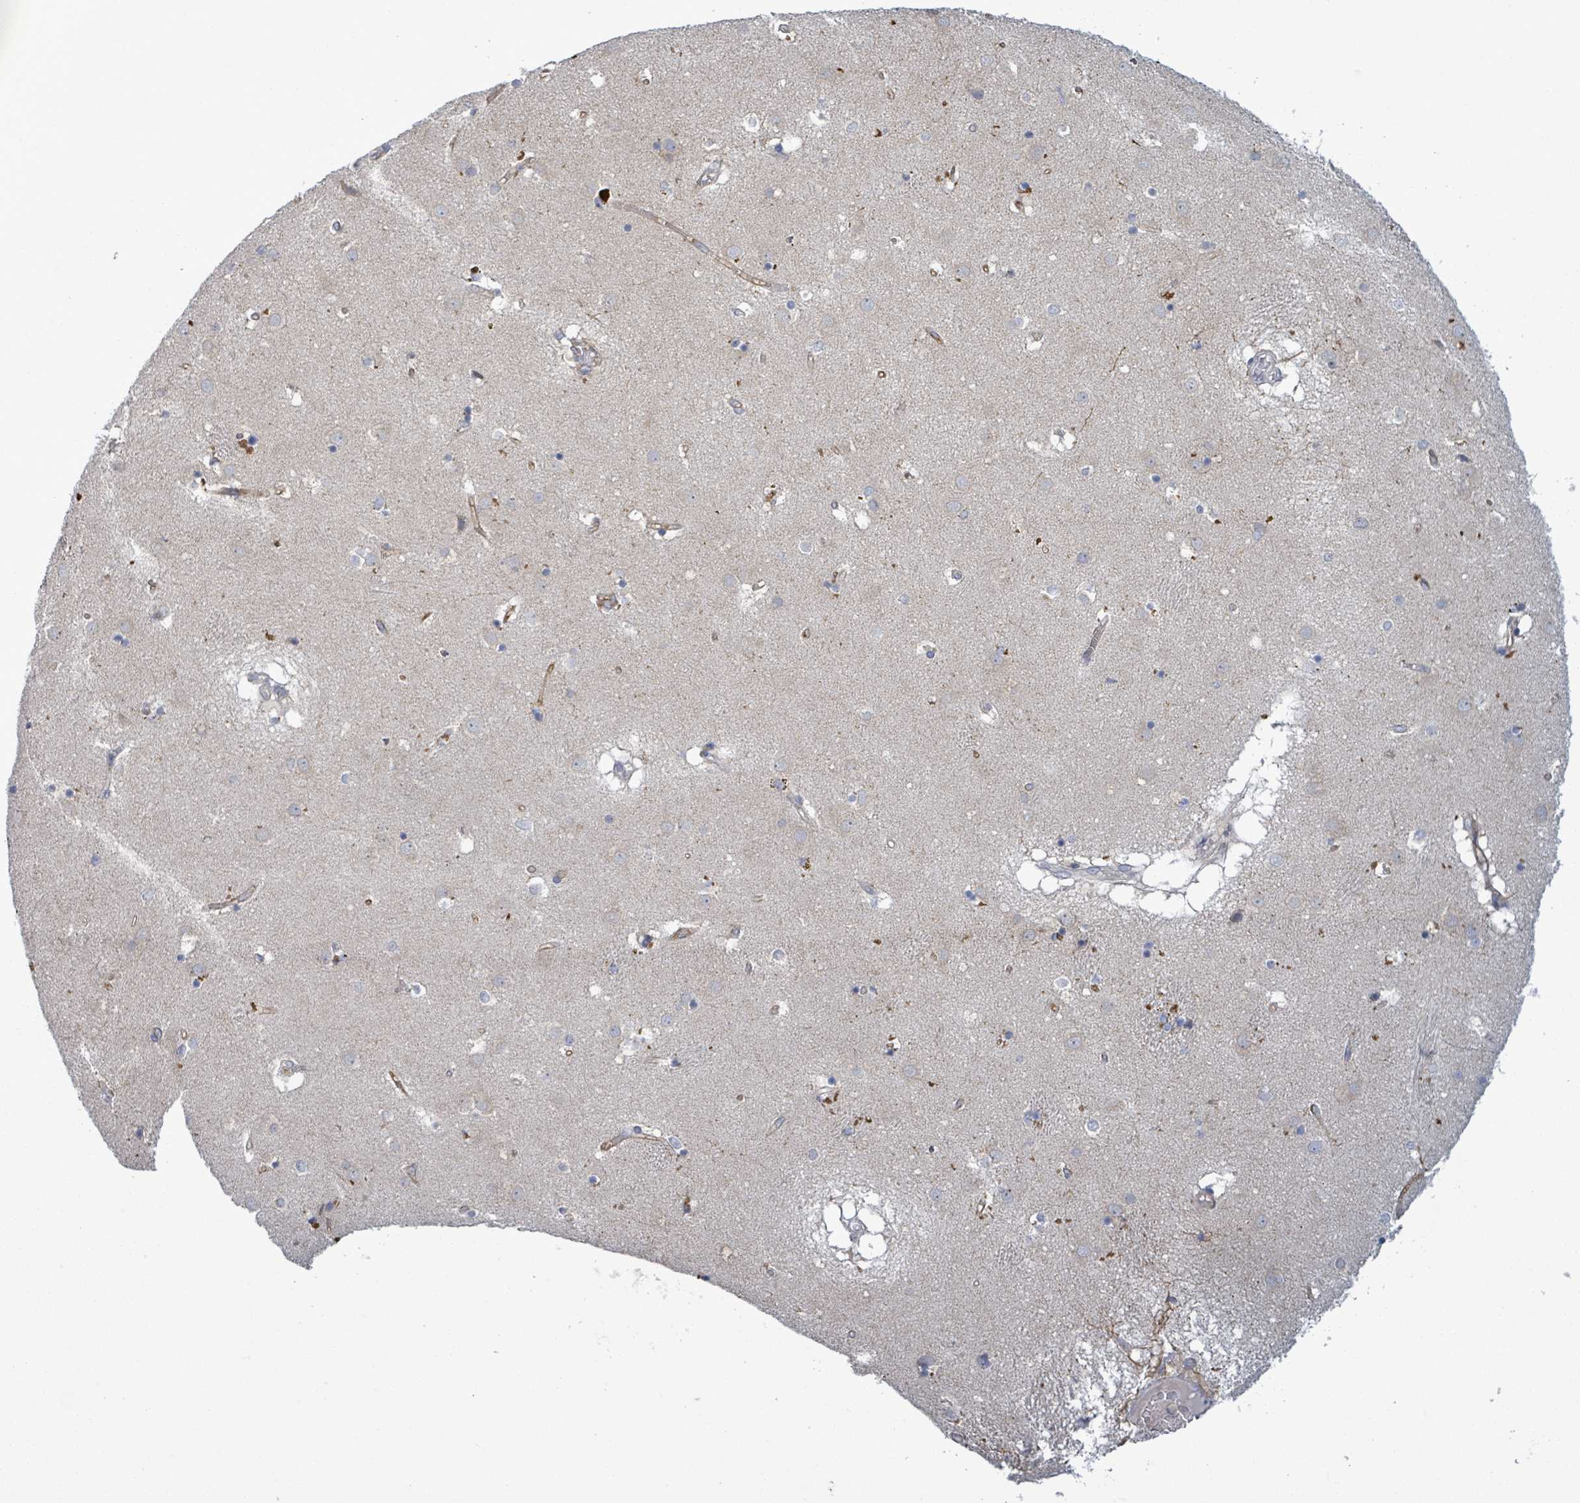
{"staining": {"intensity": "negative", "quantity": "none", "location": "none"}, "tissue": "caudate", "cell_type": "Glial cells", "image_type": "normal", "snomed": [{"axis": "morphology", "description": "Normal tissue, NOS"}, {"axis": "topography", "description": "Lateral ventricle wall"}], "caption": "Immunohistochemistry (IHC) histopathology image of unremarkable caudate stained for a protein (brown), which exhibits no expression in glial cells. (Brightfield microscopy of DAB (3,3'-diaminobenzidine) immunohistochemistry (IHC) at high magnification).", "gene": "ATP13A1", "patient": {"sex": "male", "age": 70}}